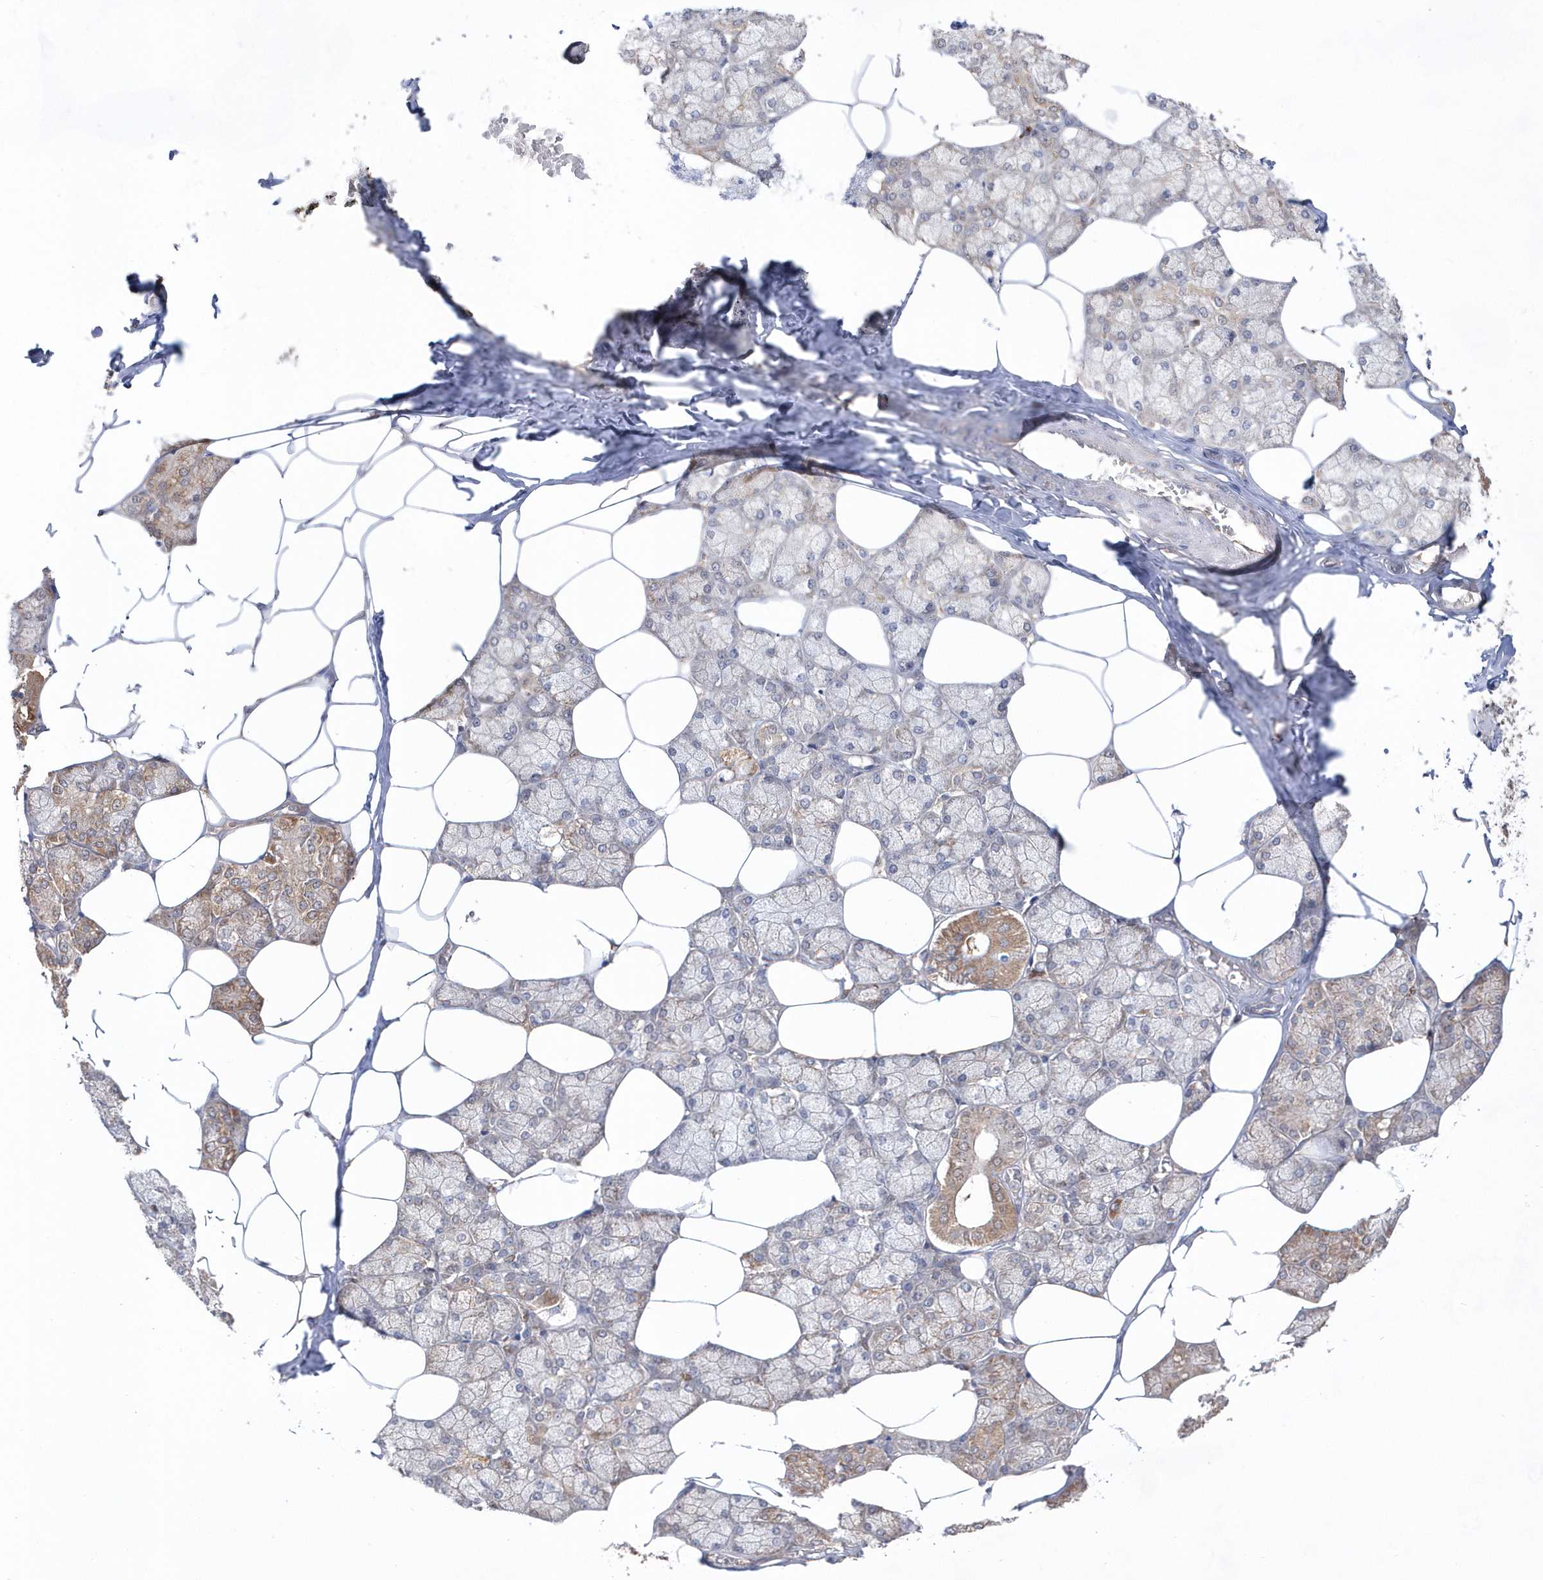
{"staining": {"intensity": "moderate", "quantity": "25%-75%", "location": "cytoplasmic/membranous"}, "tissue": "salivary gland", "cell_type": "Glandular cells", "image_type": "normal", "snomed": [{"axis": "morphology", "description": "Normal tissue, NOS"}, {"axis": "topography", "description": "Salivary gland"}], "caption": "This micrograph demonstrates unremarkable salivary gland stained with IHC to label a protein in brown. The cytoplasmic/membranous of glandular cells show moderate positivity for the protein. Nuclei are counter-stained blue.", "gene": "BDH2", "patient": {"sex": "male", "age": 62}}